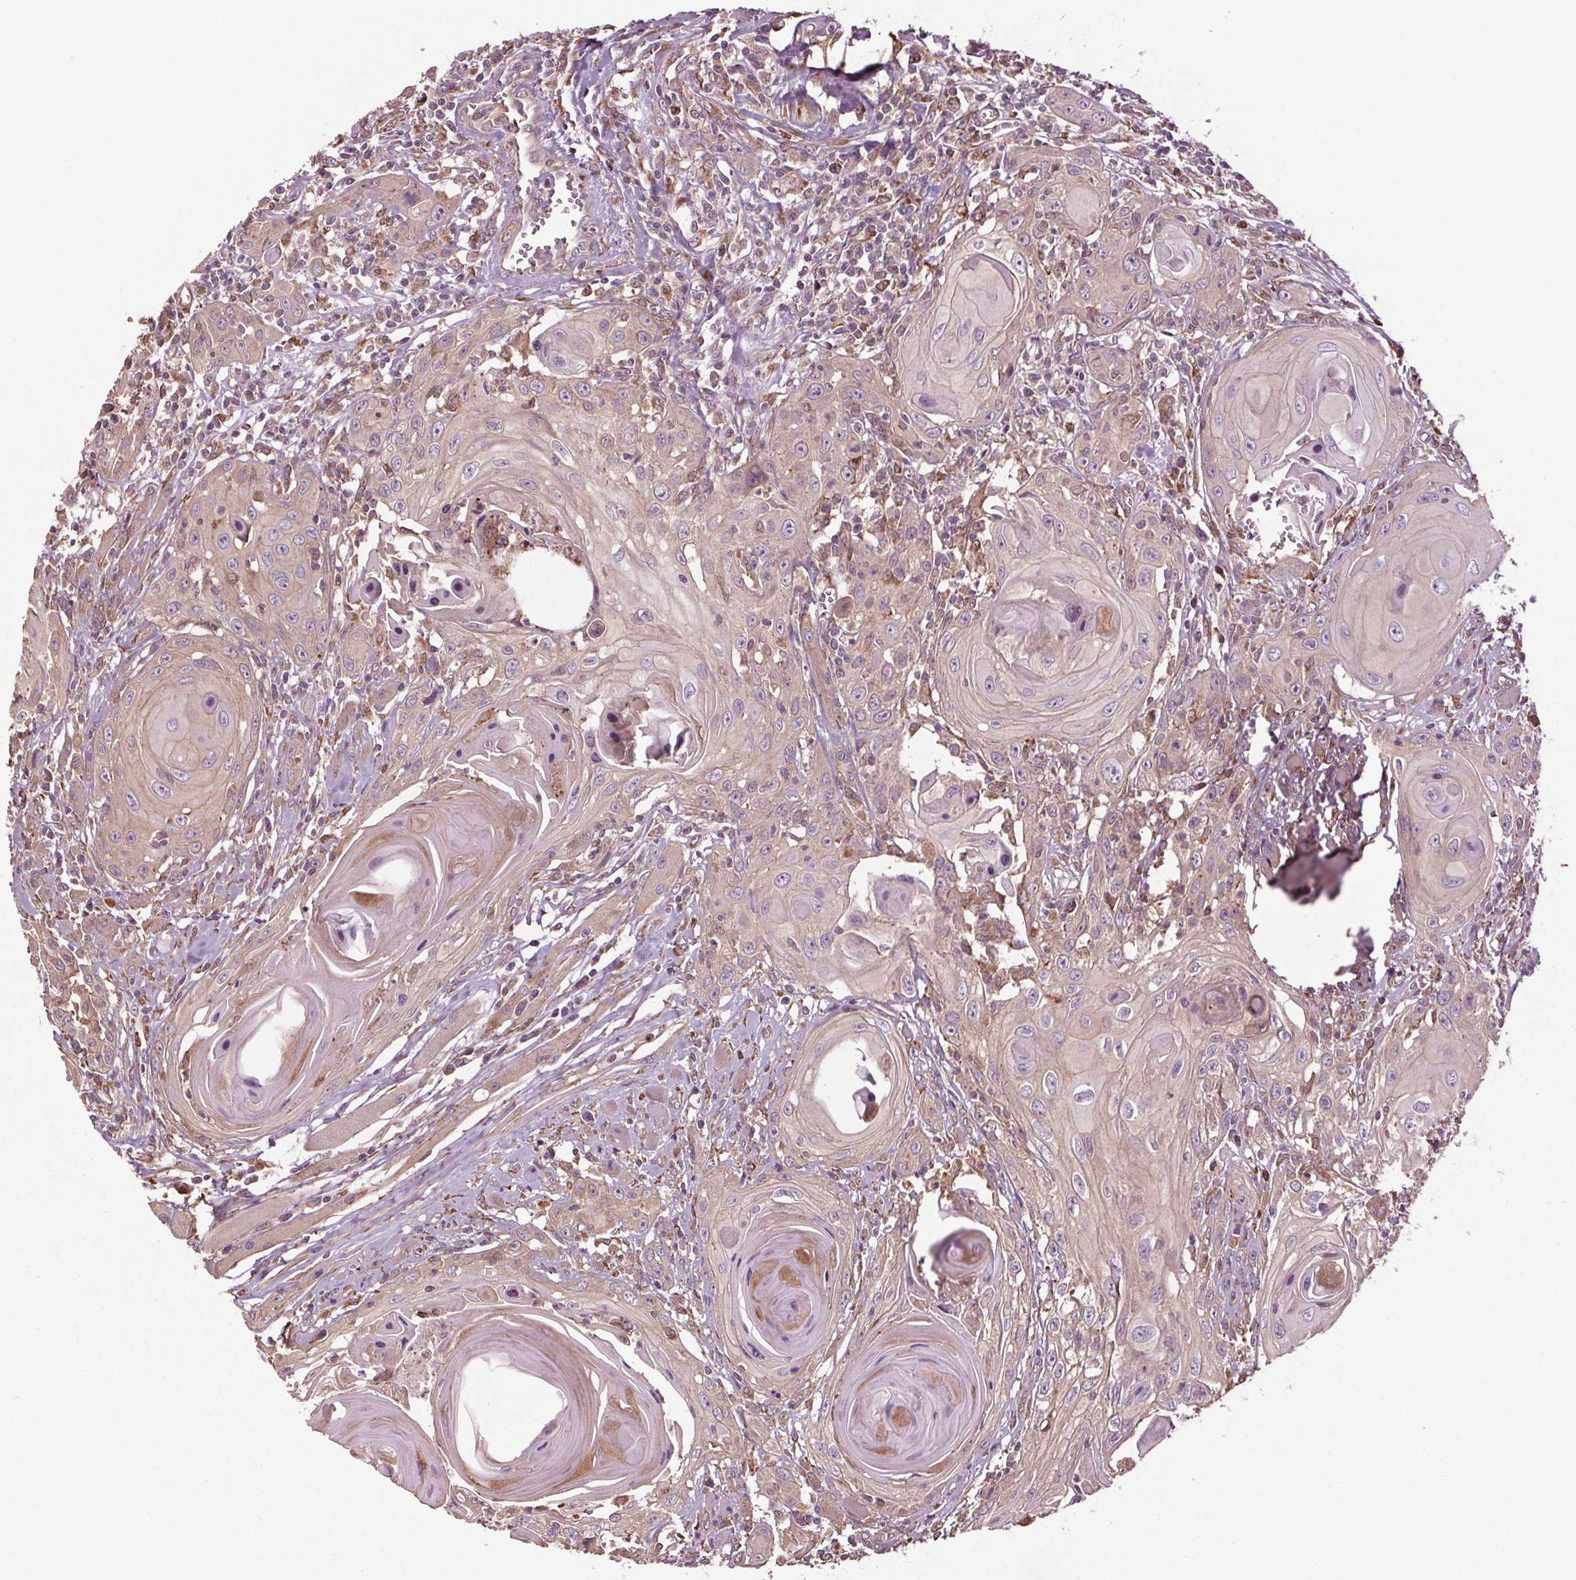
{"staining": {"intensity": "weak", "quantity": "<25%", "location": "cytoplasmic/membranous"}, "tissue": "head and neck cancer", "cell_type": "Tumor cells", "image_type": "cancer", "snomed": [{"axis": "morphology", "description": "Squamous cell carcinoma, NOS"}, {"axis": "topography", "description": "Head-Neck"}], "caption": "Immunohistochemistry (IHC) histopathology image of head and neck cancer stained for a protein (brown), which reveals no staining in tumor cells.", "gene": "RNPEP", "patient": {"sex": "female", "age": 80}}